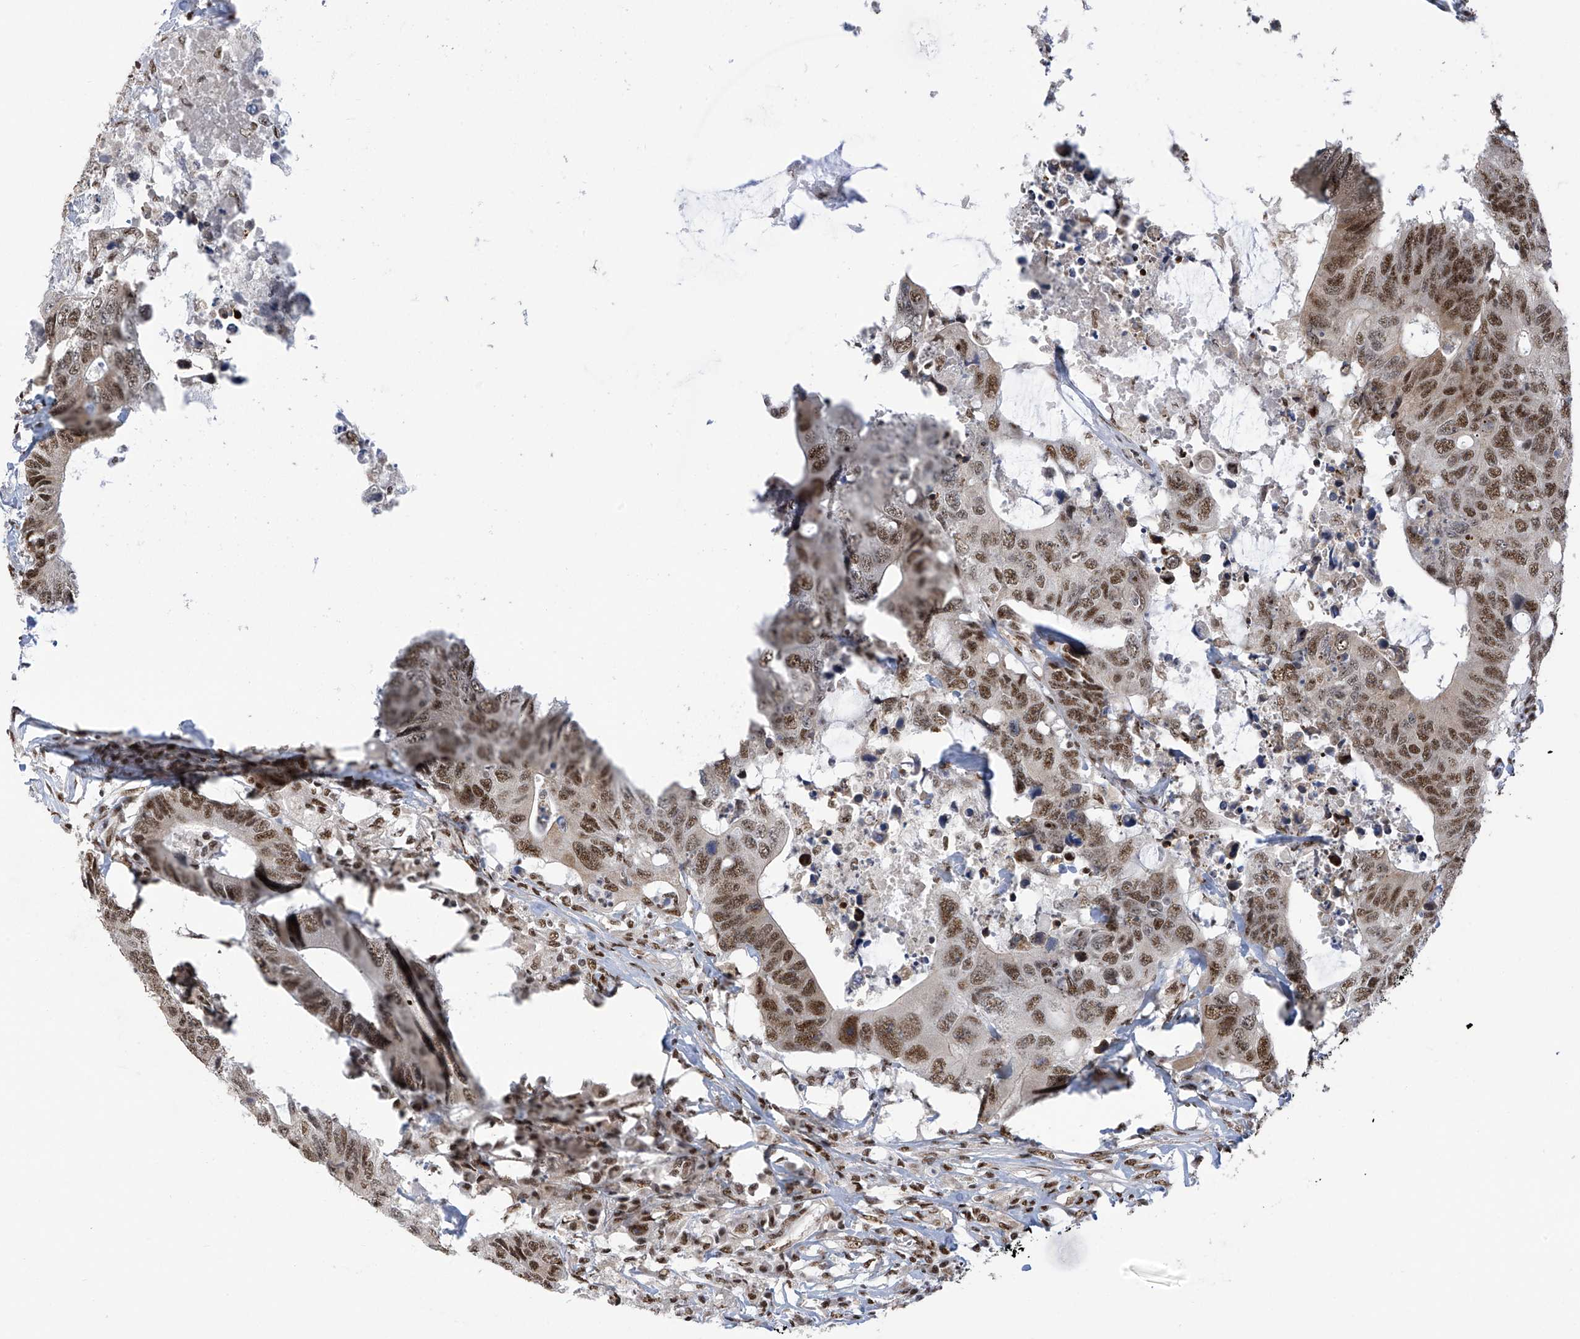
{"staining": {"intensity": "moderate", "quantity": ">75%", "location": "nuclear"}, "tissue": "colorectal cancer", "cell_type": "Tumor cells", "image_type": "cancer", "snomed": [{"axis": "morphology", "description": "Adenocarcinoma, NOS"}, {"axis": "topography", "description": "Colon"}], "caption": "Protein staining reveals moderate nuclear expression in approximately >75% of tumor cells in colorectal cancer (adenocarcinoma).", "gene": "APLF", "patient": {"sex": "male", "age": 71}}